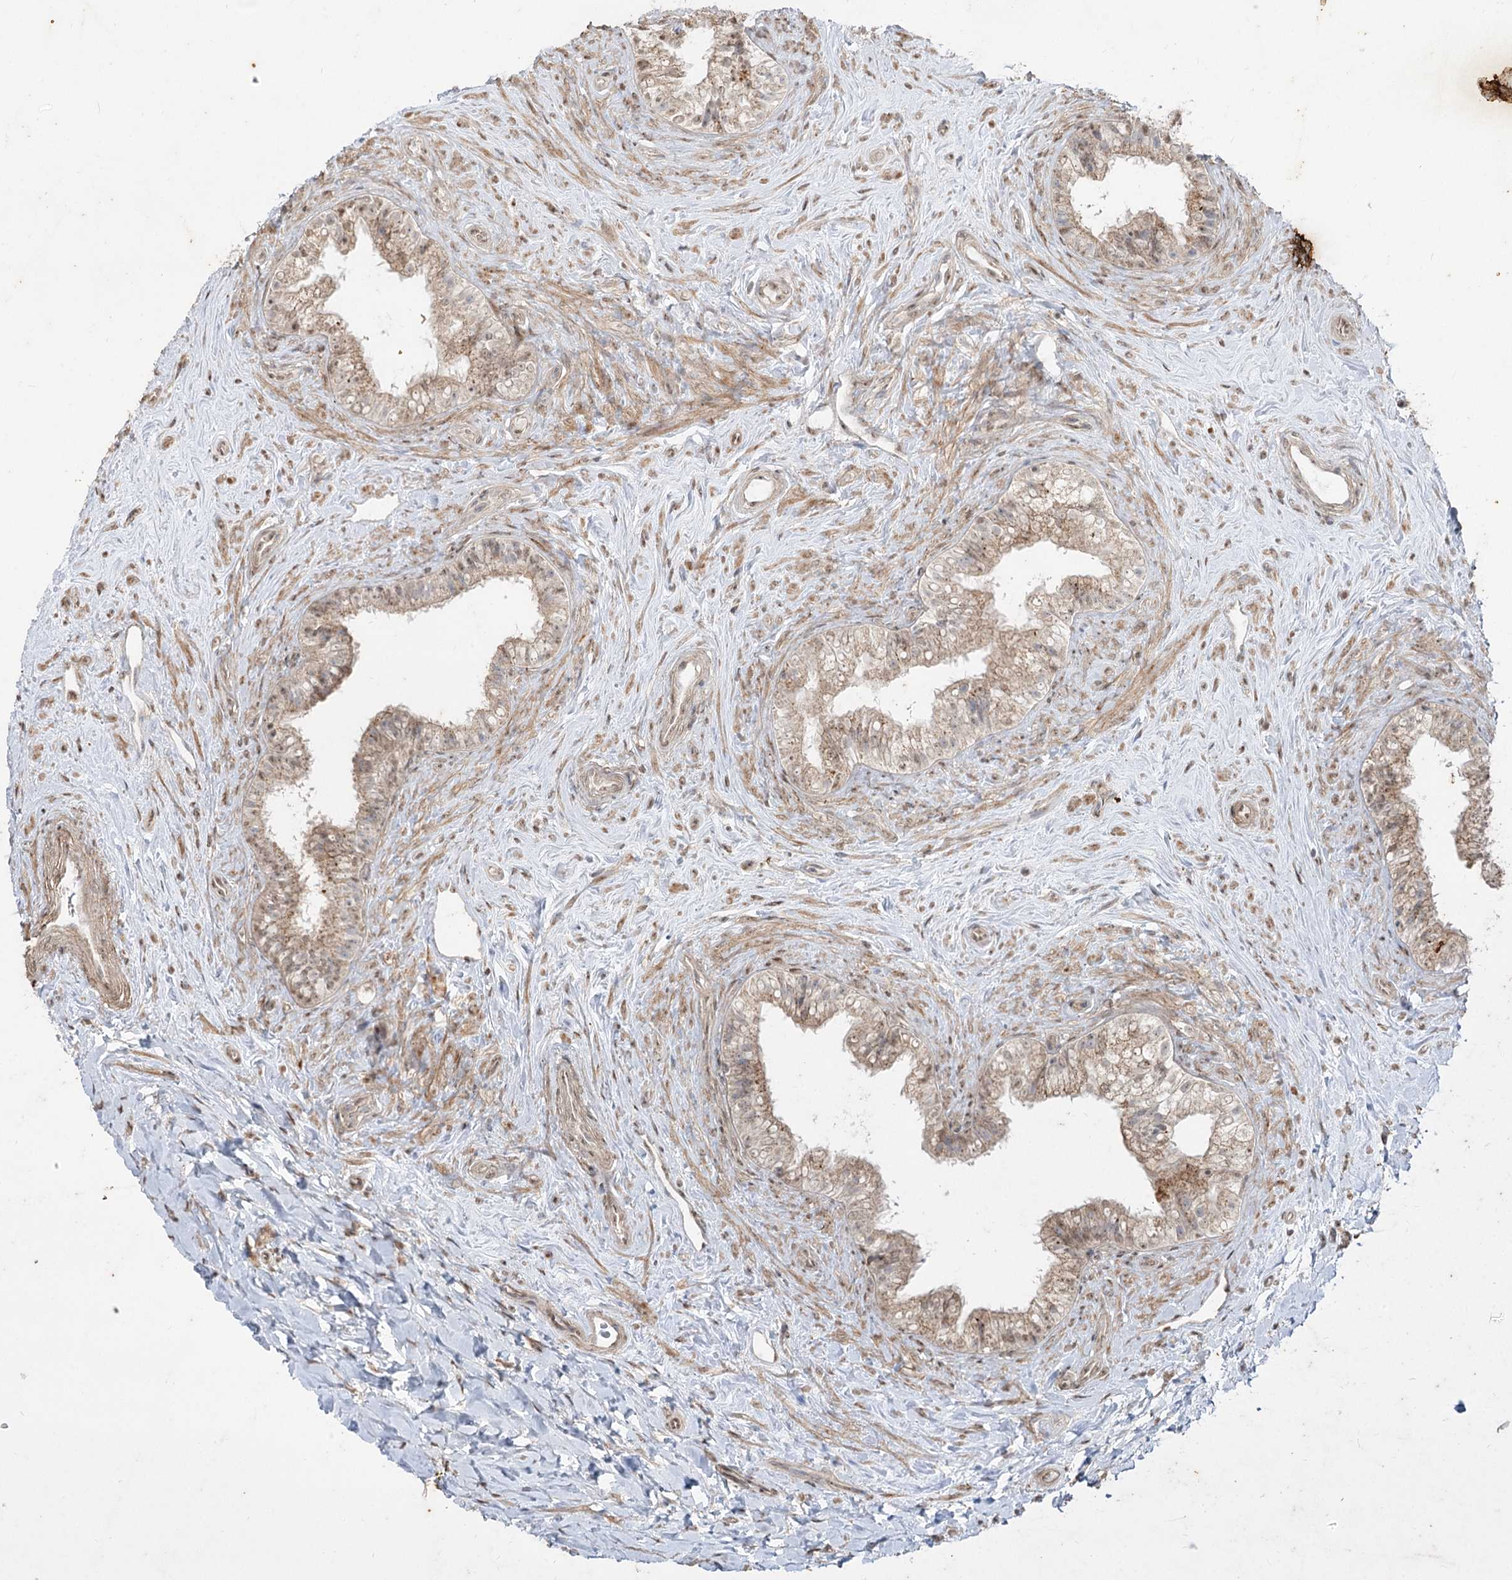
{"staining": {"intensity": "strong", "quantity": "25%-75%", "location": "cytoplasmic/membranous"}, "tissue": "epididymis", "cell_type": "Glandular cells", "image_type": "normal", "snomed": [{"axis": "morphology", "description": "Normal tissue, NOS"}, {"axis": "topography", "description": "Epididymis"}], "caption": "Unremarkable epididymis shows strong cytoplasmic/membranous staining in about 25%-75% of glandular cells (brown staining indicates protein expression, while blue staining denotes nuclei)..", "gene": "ZSCAN23", "patient": {"sex": "male", "age": 84}}